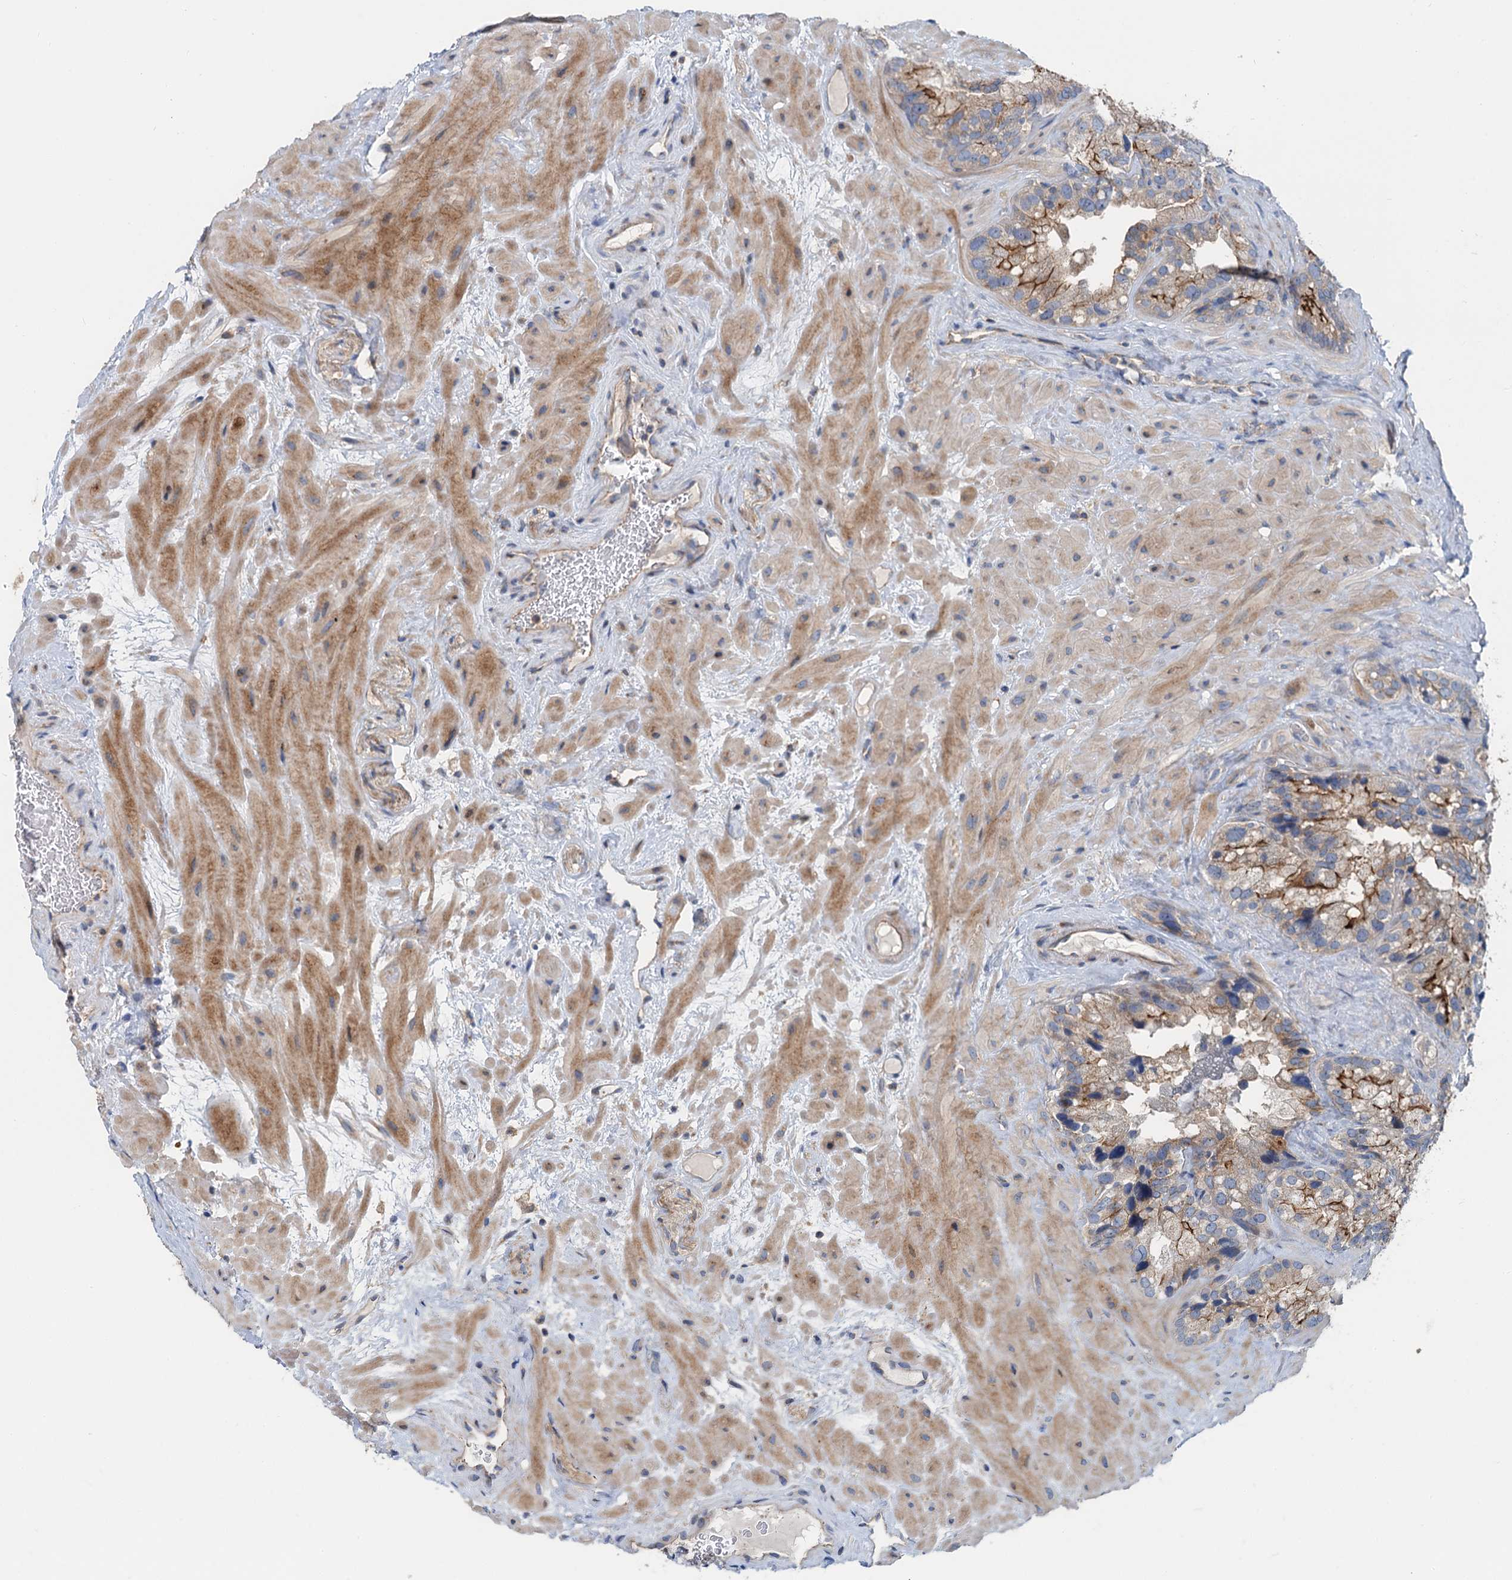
{"staining": {"intensity": "strong", "quantity": "25%-75%", "location": "cytoplasmic/membranous"}, "tissue": "seminal vesicle", "cell_type": "Glandular cells", "image_type": "normal", "snomed": [{"axis": "morphology", "description": "Normal tissue, NOS"}, {"axis": "topography", "description": "Prostate"}, {"axis": "topography", "description": "Seminal veicle"}], "caption": "Immunohistochemical staining of unremarkable human seminal vesicle shows high levels of strong cytoplasmic/membranous staining in about 25%-75% of glandular cells.", "gene": "ANKRD26", "patient": {"sex": "male", "age": 68}}